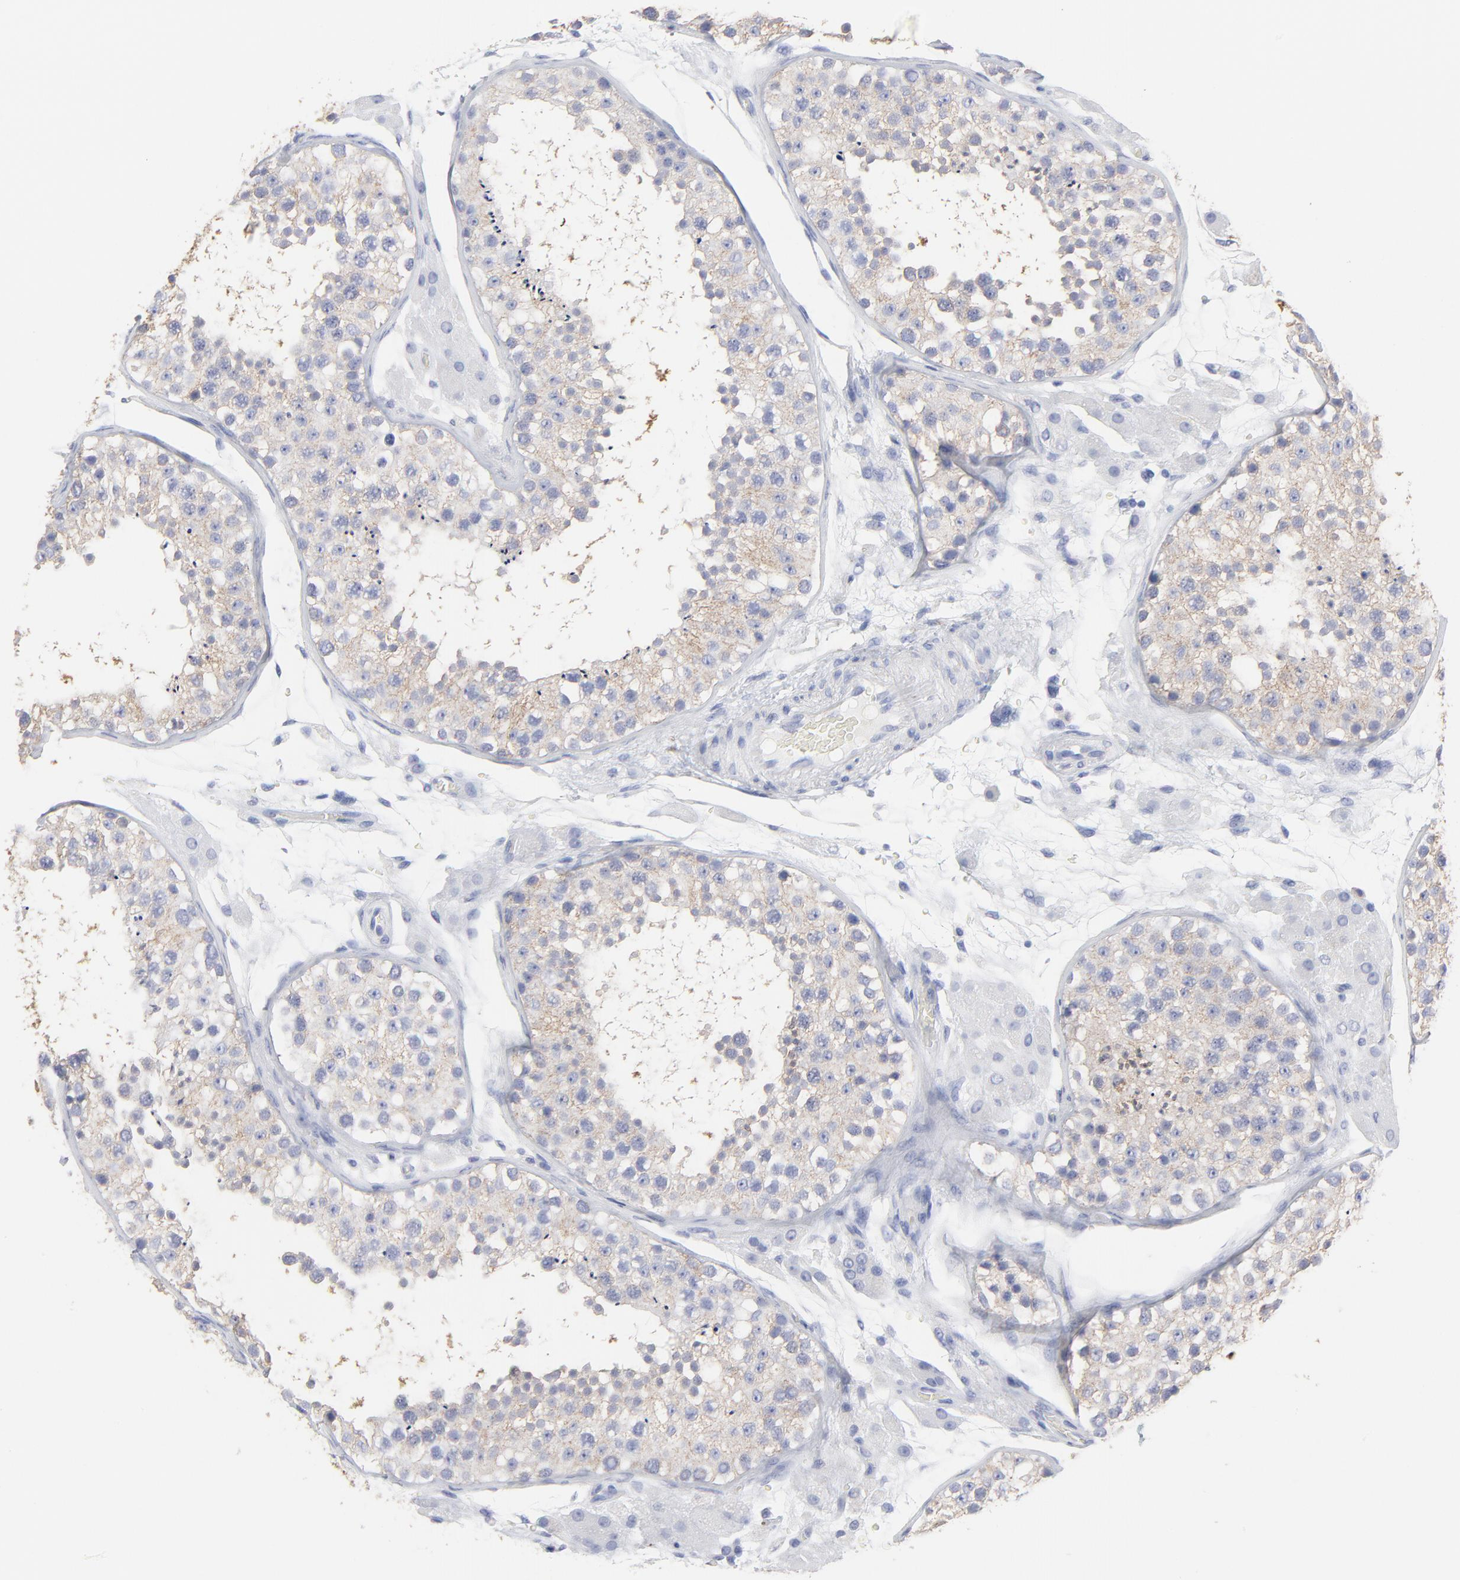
{"staining": {"intensity": "weak", "quantity": "25%-75%", "location": "cytoplasmic/membranous"}, "tissue": "testis", "cell_type": "Cells in seminiferous ducts", "image_type": "normal", "snomed": [{"axis": "morphology", "description": "Normal tissue, NOS"}, {"axis": "topography", "description": "Testis"}], "caption": "Immunohistochemistry (IHC) micrograph of normal testis: testis stained using immunohistochemistry exhibits low levels of weak protein expression localized specifically in the cytoplasmic/membranous of cells in seminiferous ducts, appearing as a cytoplasmic/membranous brown color.", "gene": "CNTN3", "patient": {"sex": "male", "age": 26}}